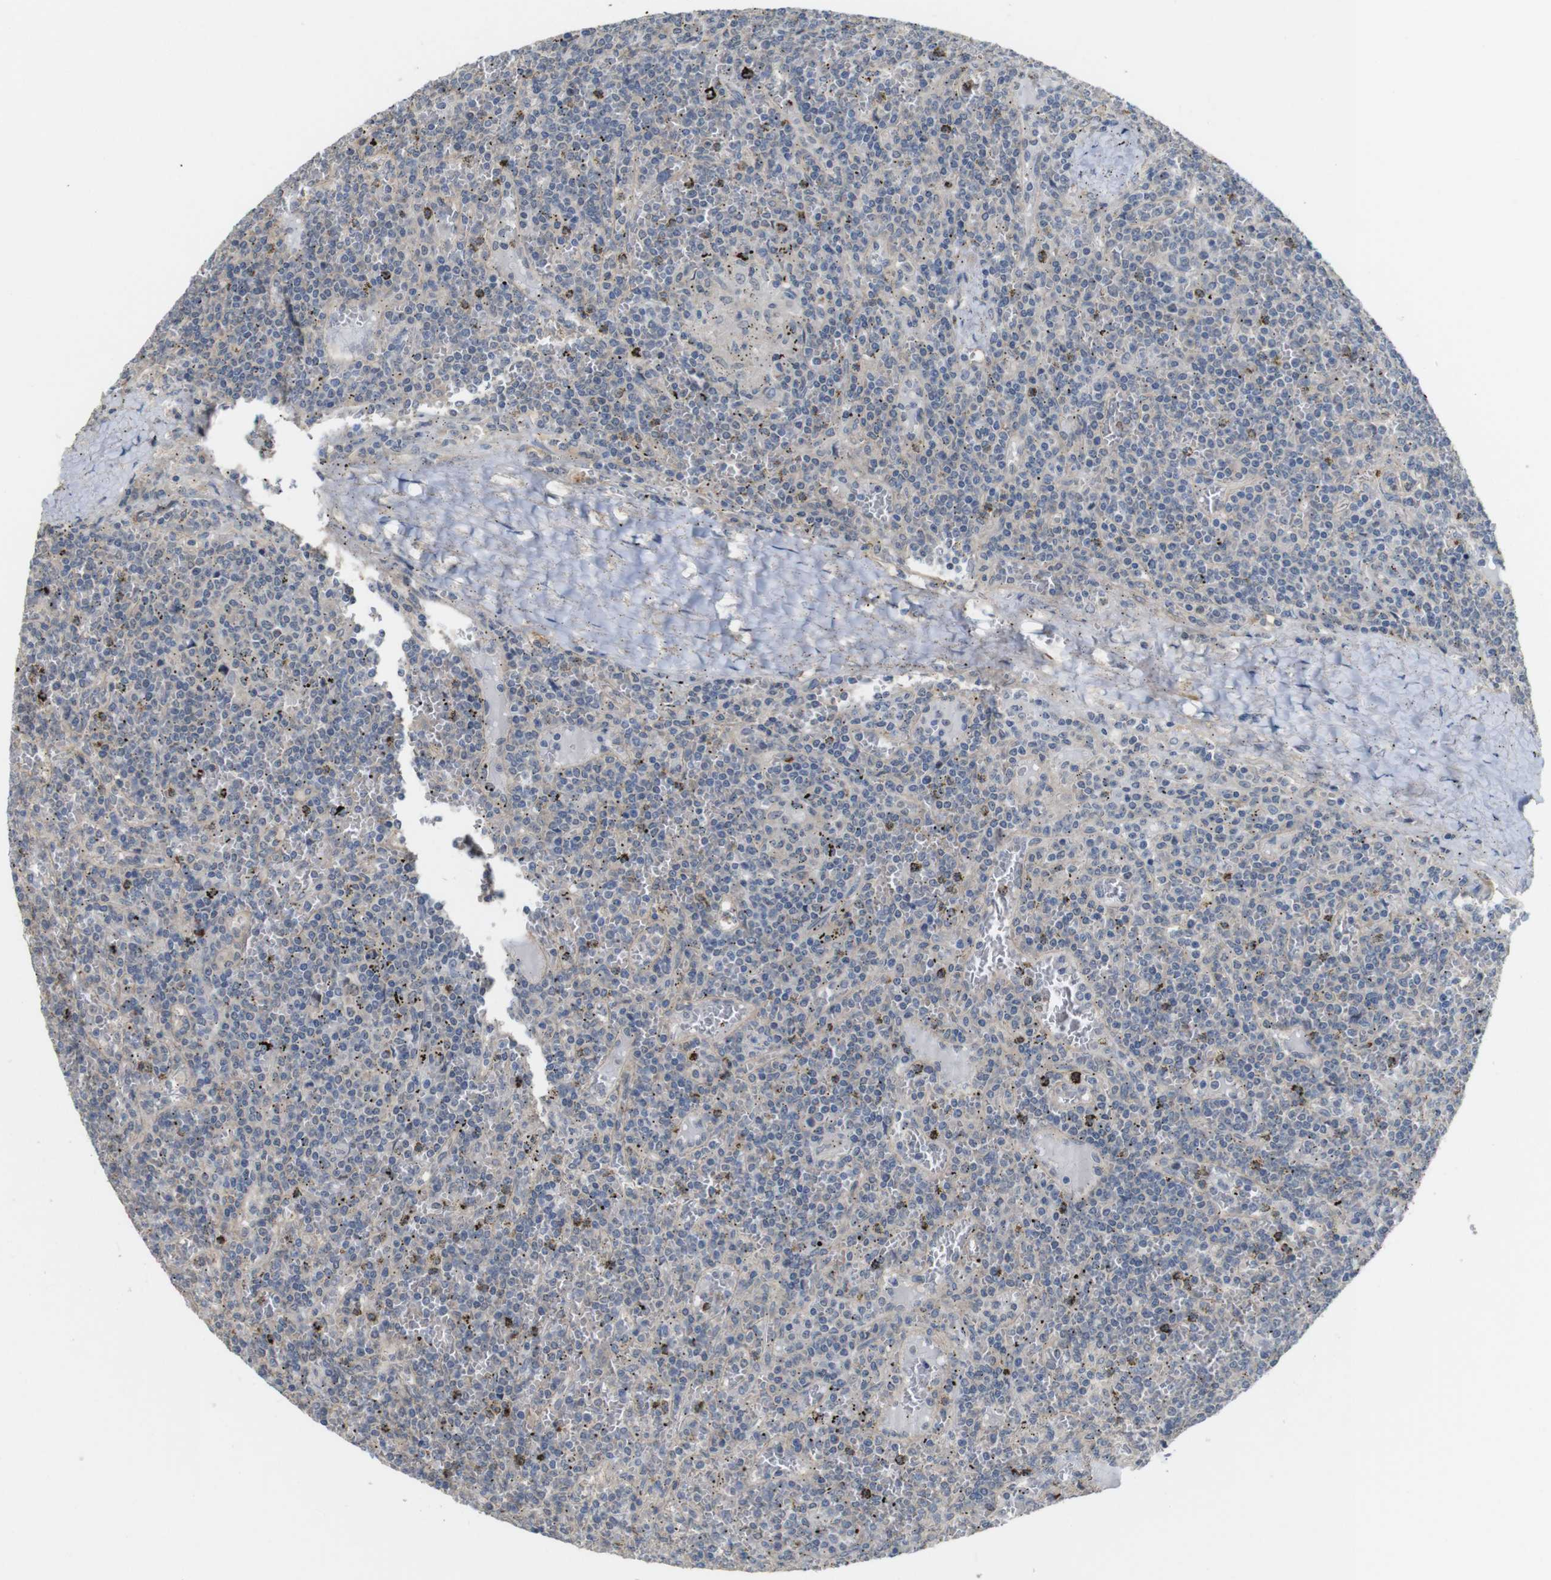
{"staining": {"intensity": "negative", "quantity": "none", "location": "none"}, "tissue": "lymphoma", "cell_type": "Tumor cells", "image_type": "cancer", "snomed": [{"axis": "morphology", "description": "Malignant lymphoma, non-Hodgkin's type, Low grade"}, {"axis": "topography", "description": "Spleen"}], "caption": "Immunohistochemistry (IHC) of lymphoma demonstrates no staining in tumor cells.", "gene": "CDC34", "patient": {"sex": "female", "age": 19}}